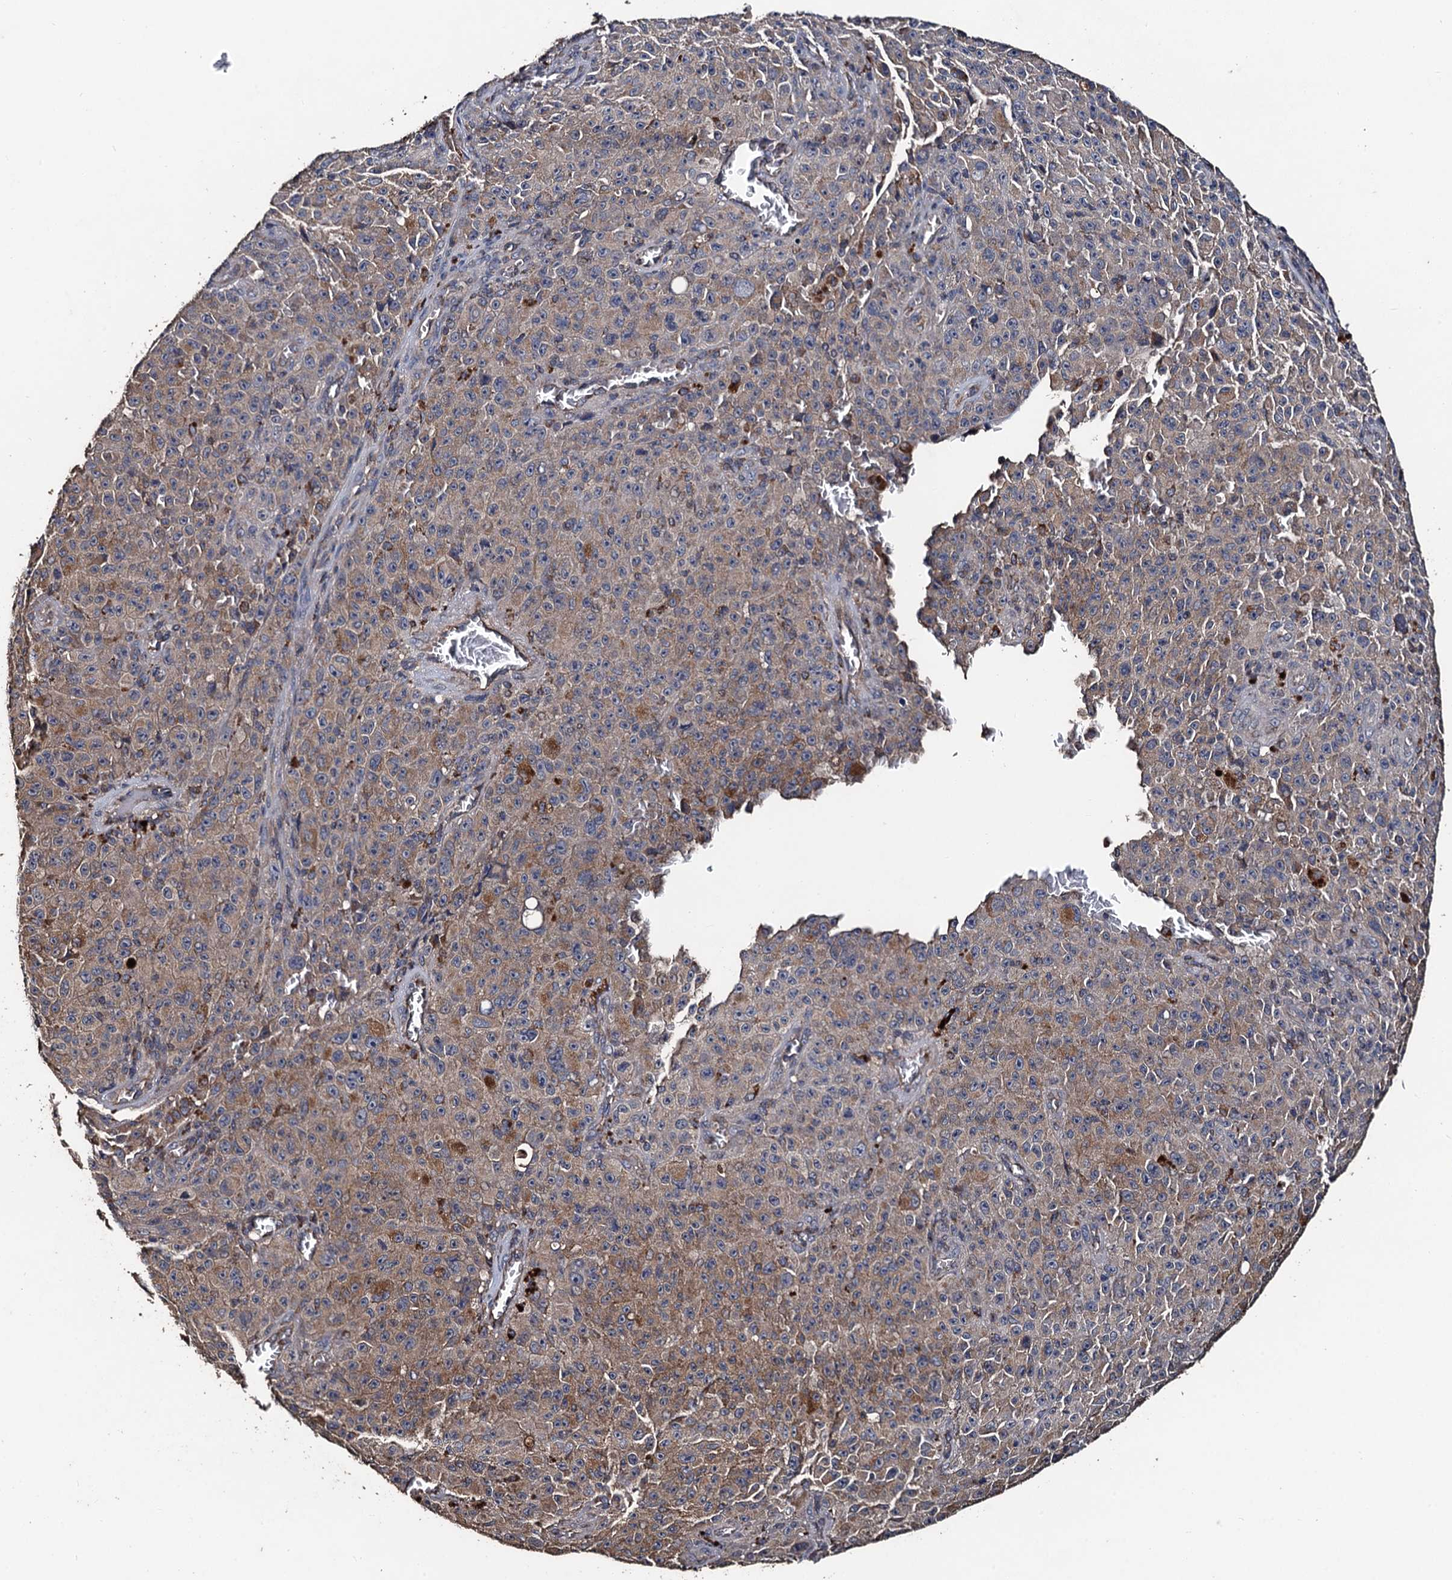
{"staining": {"intensity": "weak", "quantity": ">75%", "location": "cytoplasmic/membranous"}, "tissue": "melanoma", "cell_type": "Tumor cells", "image_type": "cancer", "snomed": [{"axis": "morphology", "description": "Malignant melanoma, NOS"}, {"axis": "topography", "description": "Skin"}], "caption": "Immunohistochemical staining of human melanoma reveals low levels of weak cytoplasmic/membranous staining in about >75% of tumor cells.", "gene": "PPTC7", "patient": {"sex": "female", "age": 82}}